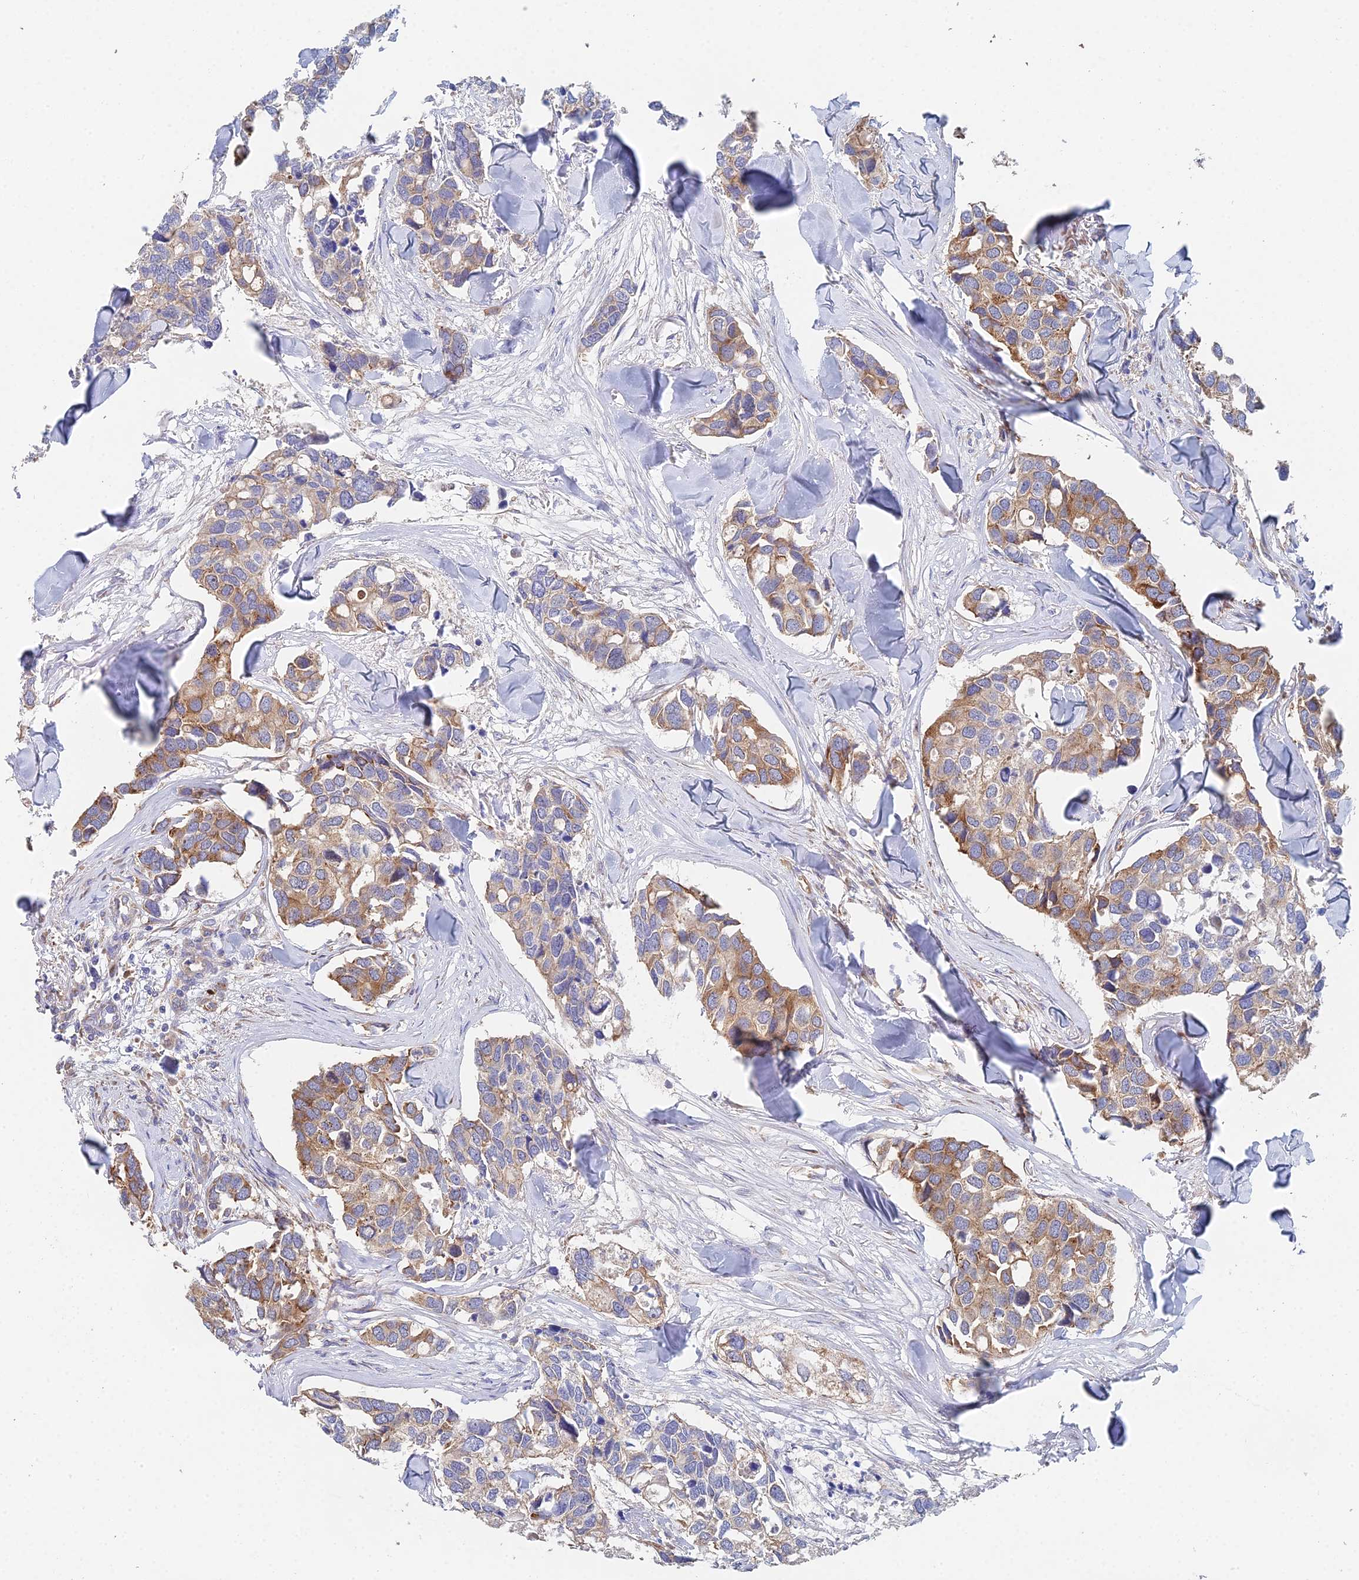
{"staining": {"intensity": "moderate", "quantity": "25%-75%", "location": "cytoplasmic/membranous"}, "tissue": "breast cancer", "cell_type": "Tumor cells", "image_type": "cancer", "snomed": [{"axis": "morphology", "description": "Duct carcinoma"}, {"axis": "topography", "description": "Breast"}], "caption": "This is an image of immunohistochemistry (IHC) staining of infiltrating ductal carcinoma (breast), which shows moderate expression in the cytoplasmic/membranous of tumor cells.", "gene": "ELOF1", "patient": {"sex": "female", "age": 83}}